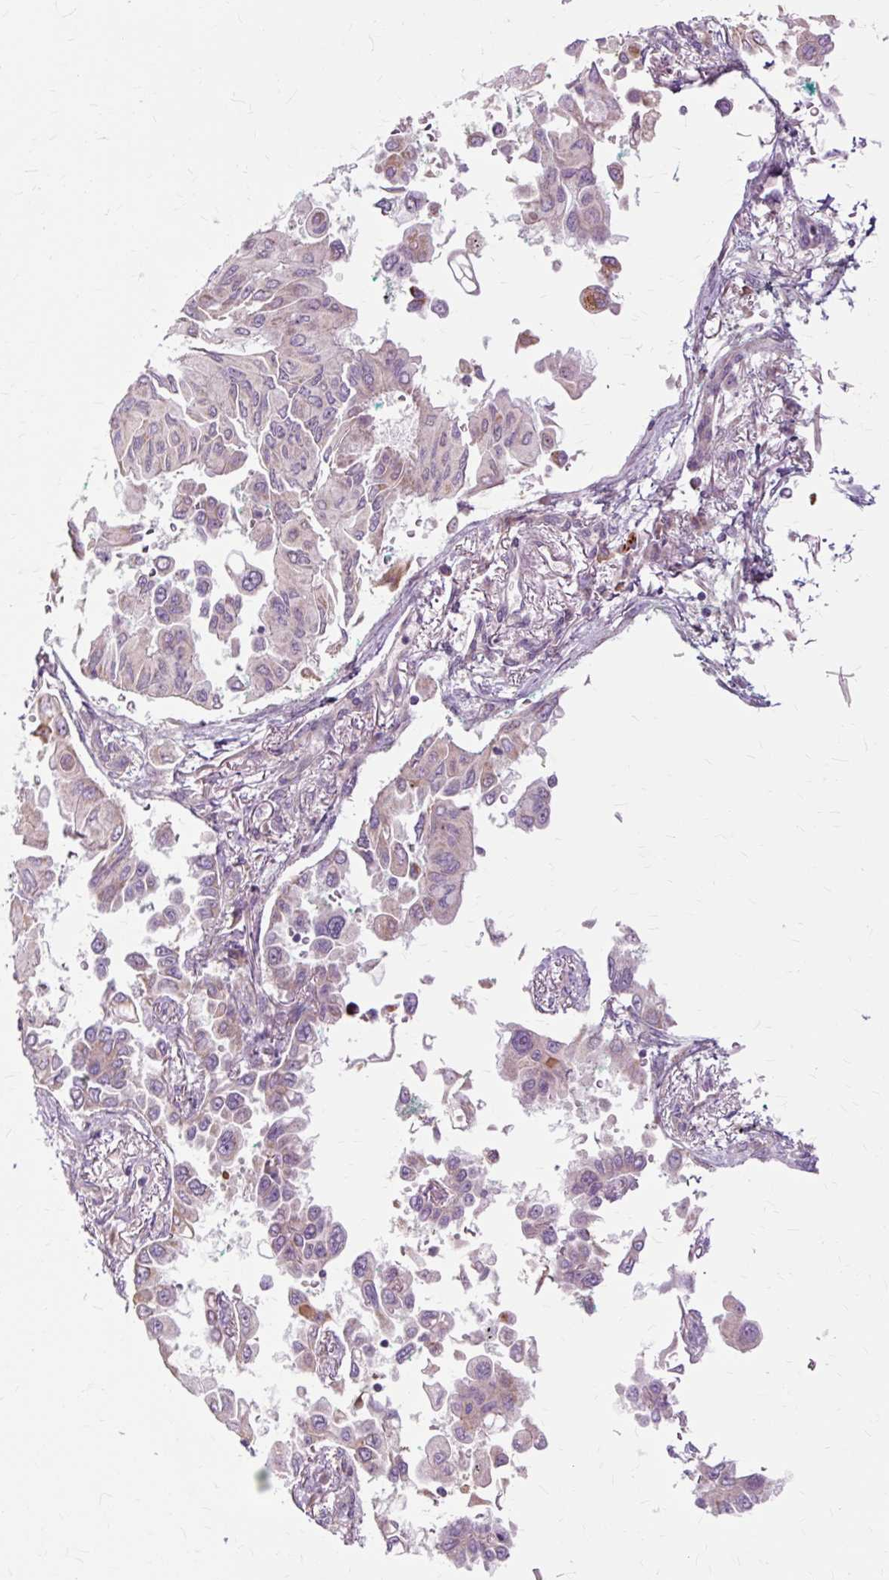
{"staining": {"intensity": "weak", "quantity": "<25%", "location": "cytoplasmic/membranous"}, "tissue": "lung cancer", "cell_type": "Tumor cells", "image_type": "cancer", "snomed": [{"axis": "morphology", "description": "Adenocarcinoma, NOS"}, {"axis": "topography", "description": "Lung"}], "caption": "IHC of human lung cancer reveals no staining in tumor cells. Nuclei are stained in blue.", "gene": "PDZD2", "patient": {"sex": "female", "age": 67}}